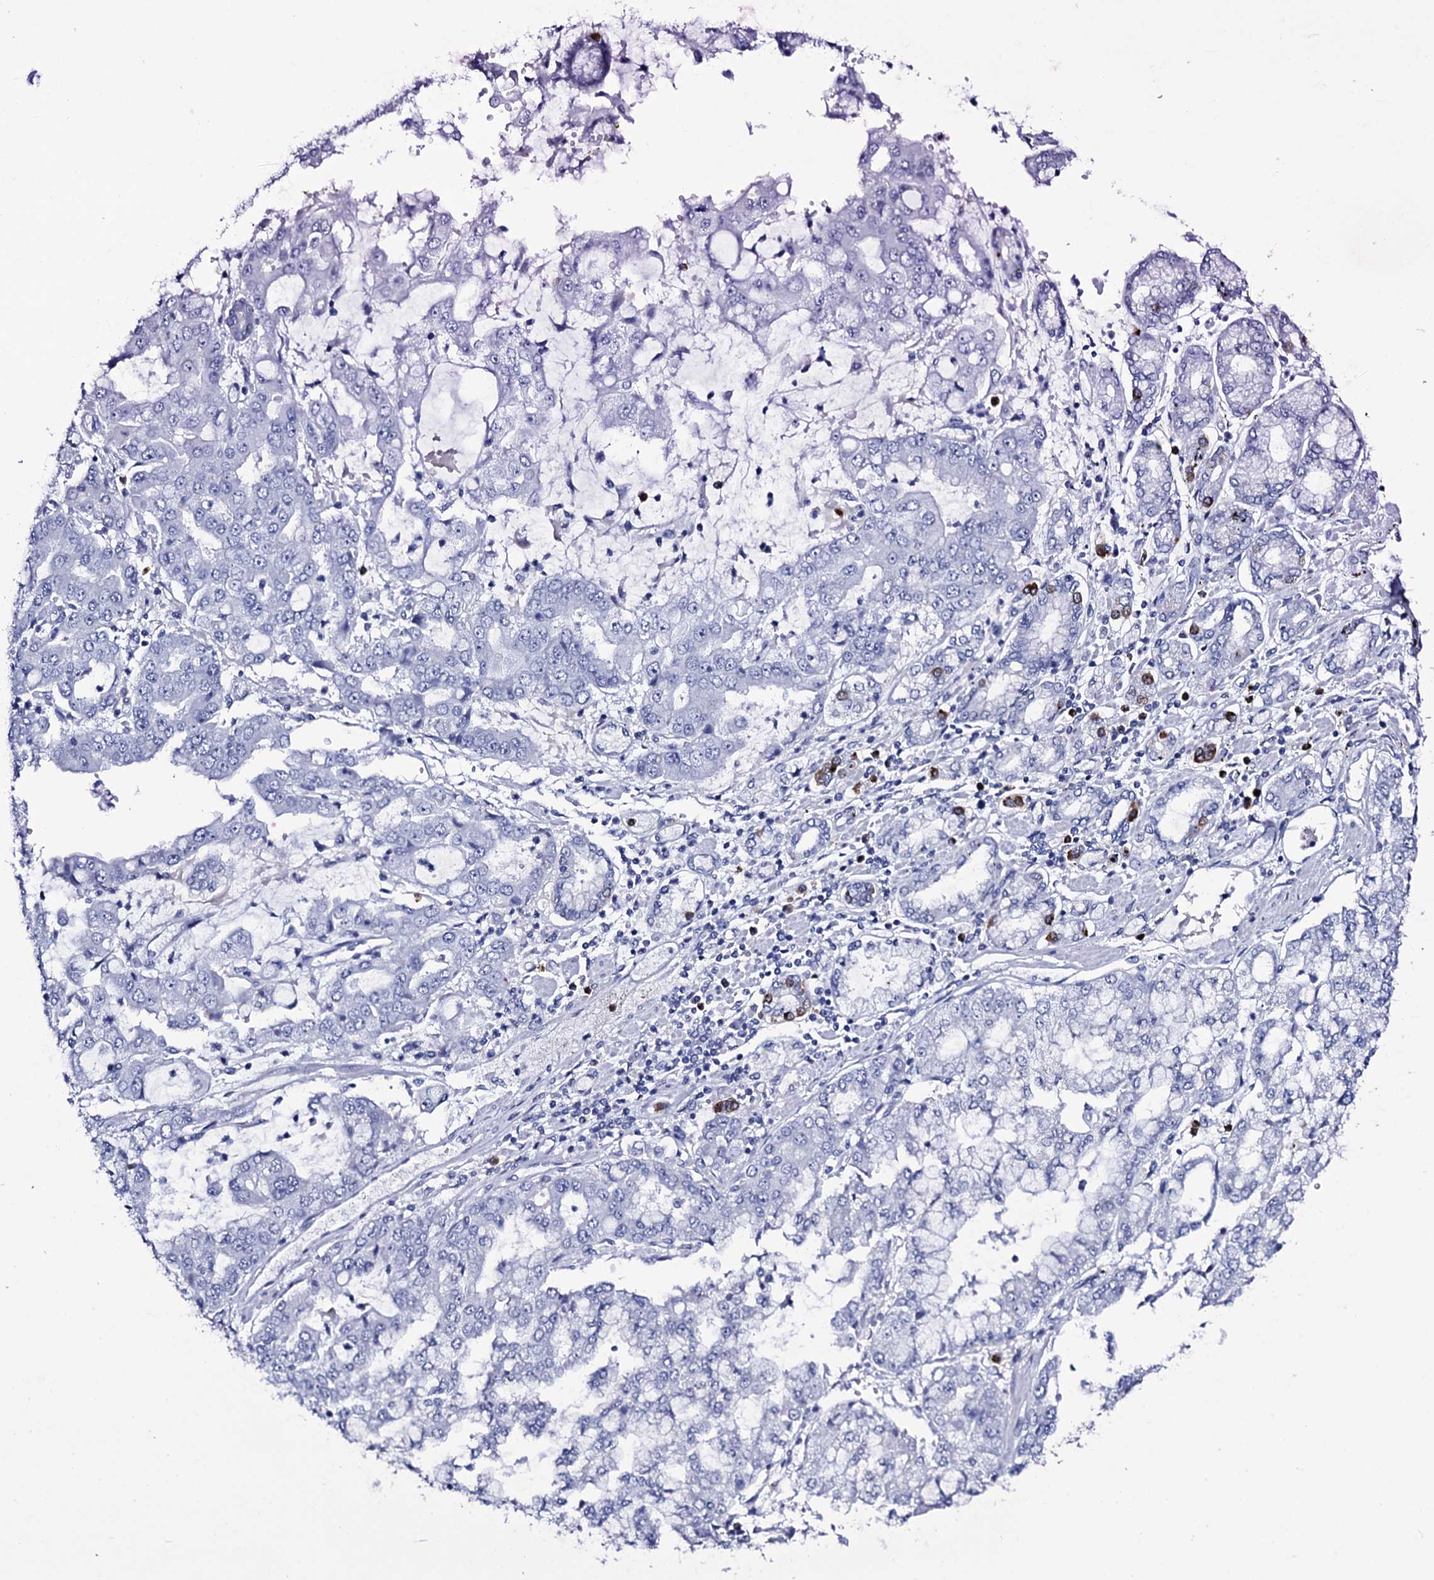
{"staining": {"intensity": "negative", "quantity": "none", "location": "none"}, "tissue": "stomach cancer", "cell_type": "Tumor cells", "image_type": "cancer", "snomed": [{"axis": "morphology", "description": "Adenocarcinoma, NOS"}, {"axis": "topography", "description": "Stomach"}], "caption": "Tumor cells show no significant staining in stomach adenocarcinoma.", "gene": "ITPRID2", "patient": {"sex": "male", "age": 76}}